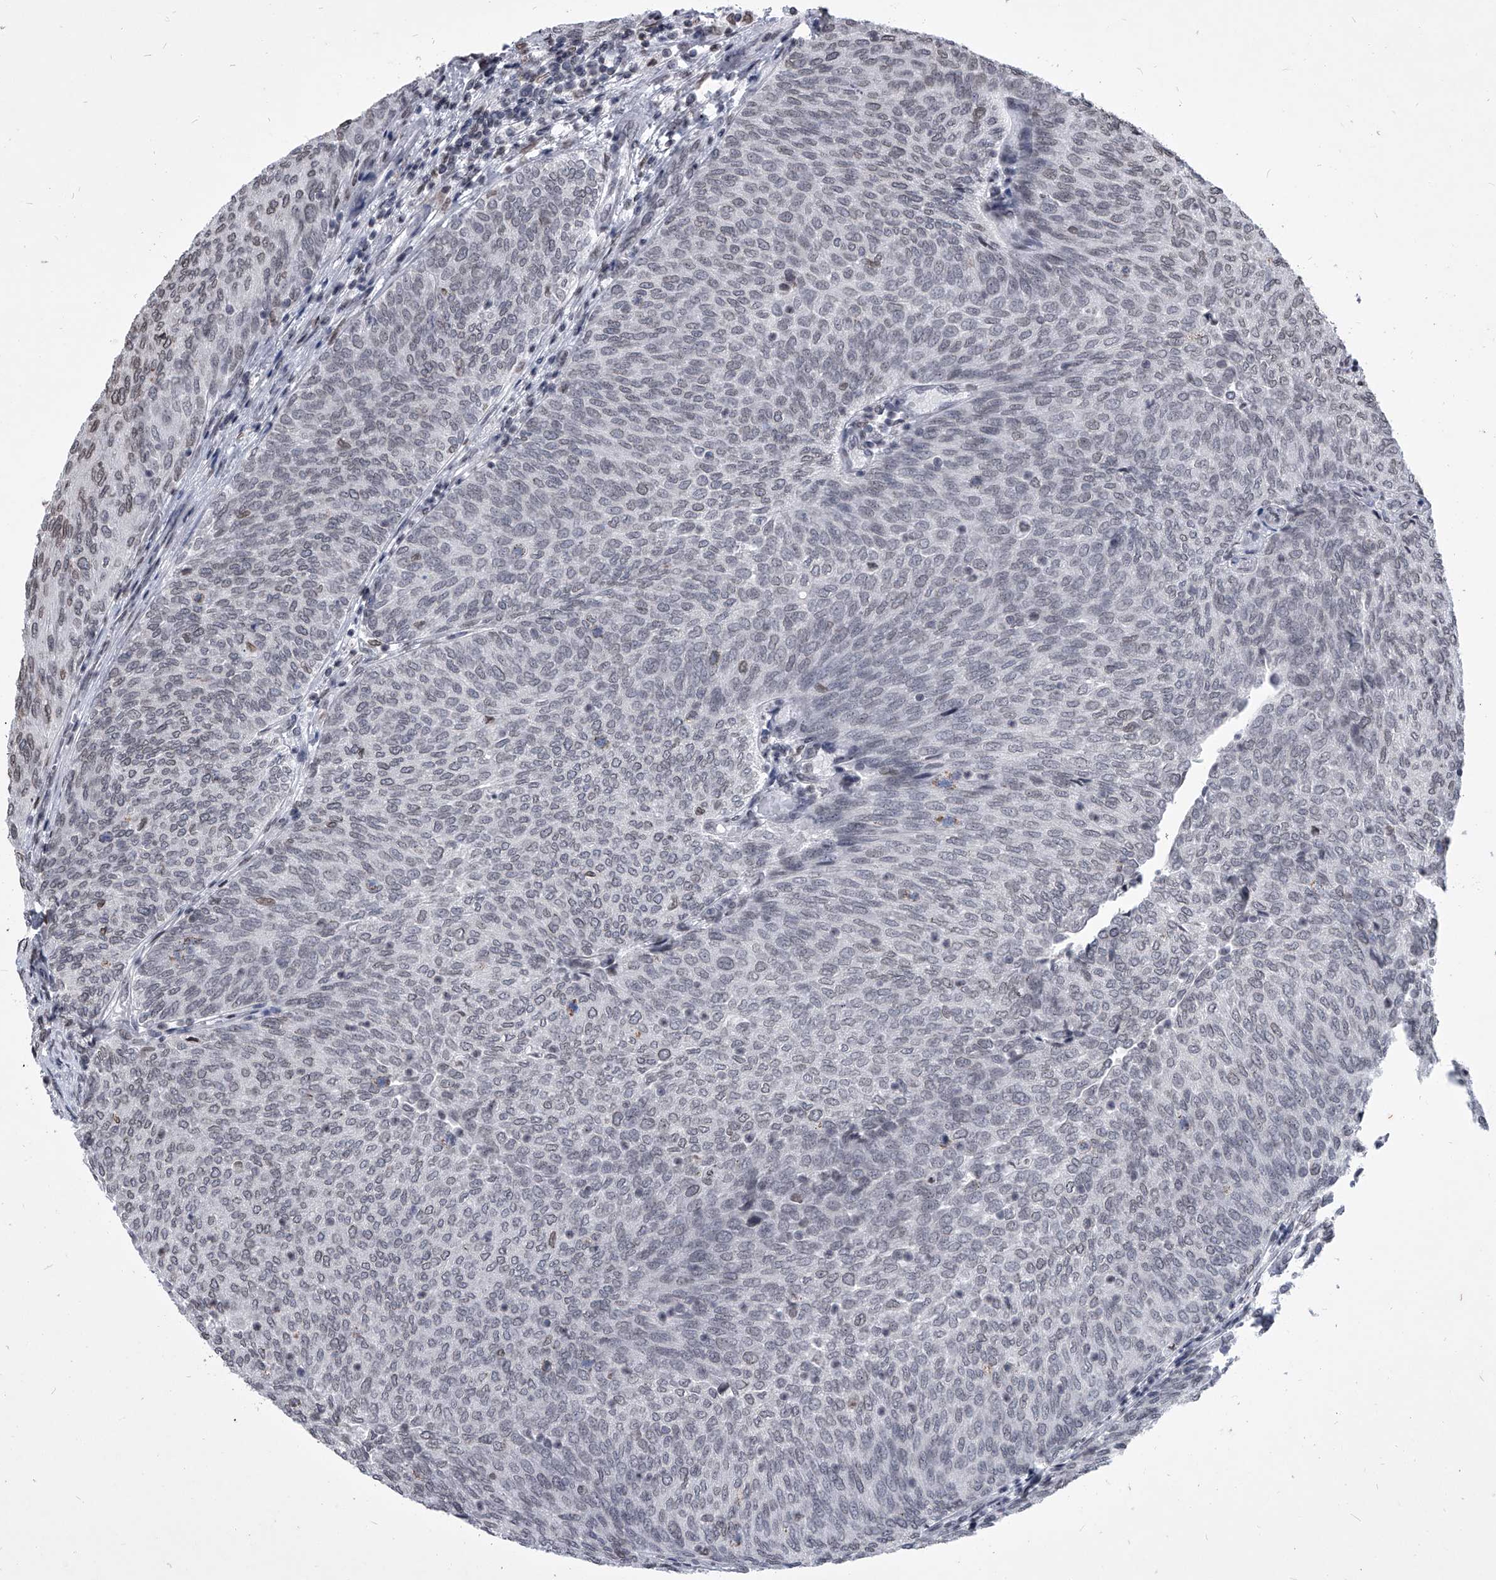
{"staining": {"intensity": "negative", "quantity": "none", "location": "none"}, "tissue": "urothelial cancer", "cell_type": "Tumor cells", "image_type": "cancer", "snomed": [{"axis": "morphology", "description": "Urothelial carcinoma, Low grade"}, {"axis": "topography", "description": "Urinary bladder"}], "caption": "The image reveals no significant positivity in tumor cells of urothelial cancer.", "gene": "PPIL4", "patient": {"sex": "female", "age": 79}}